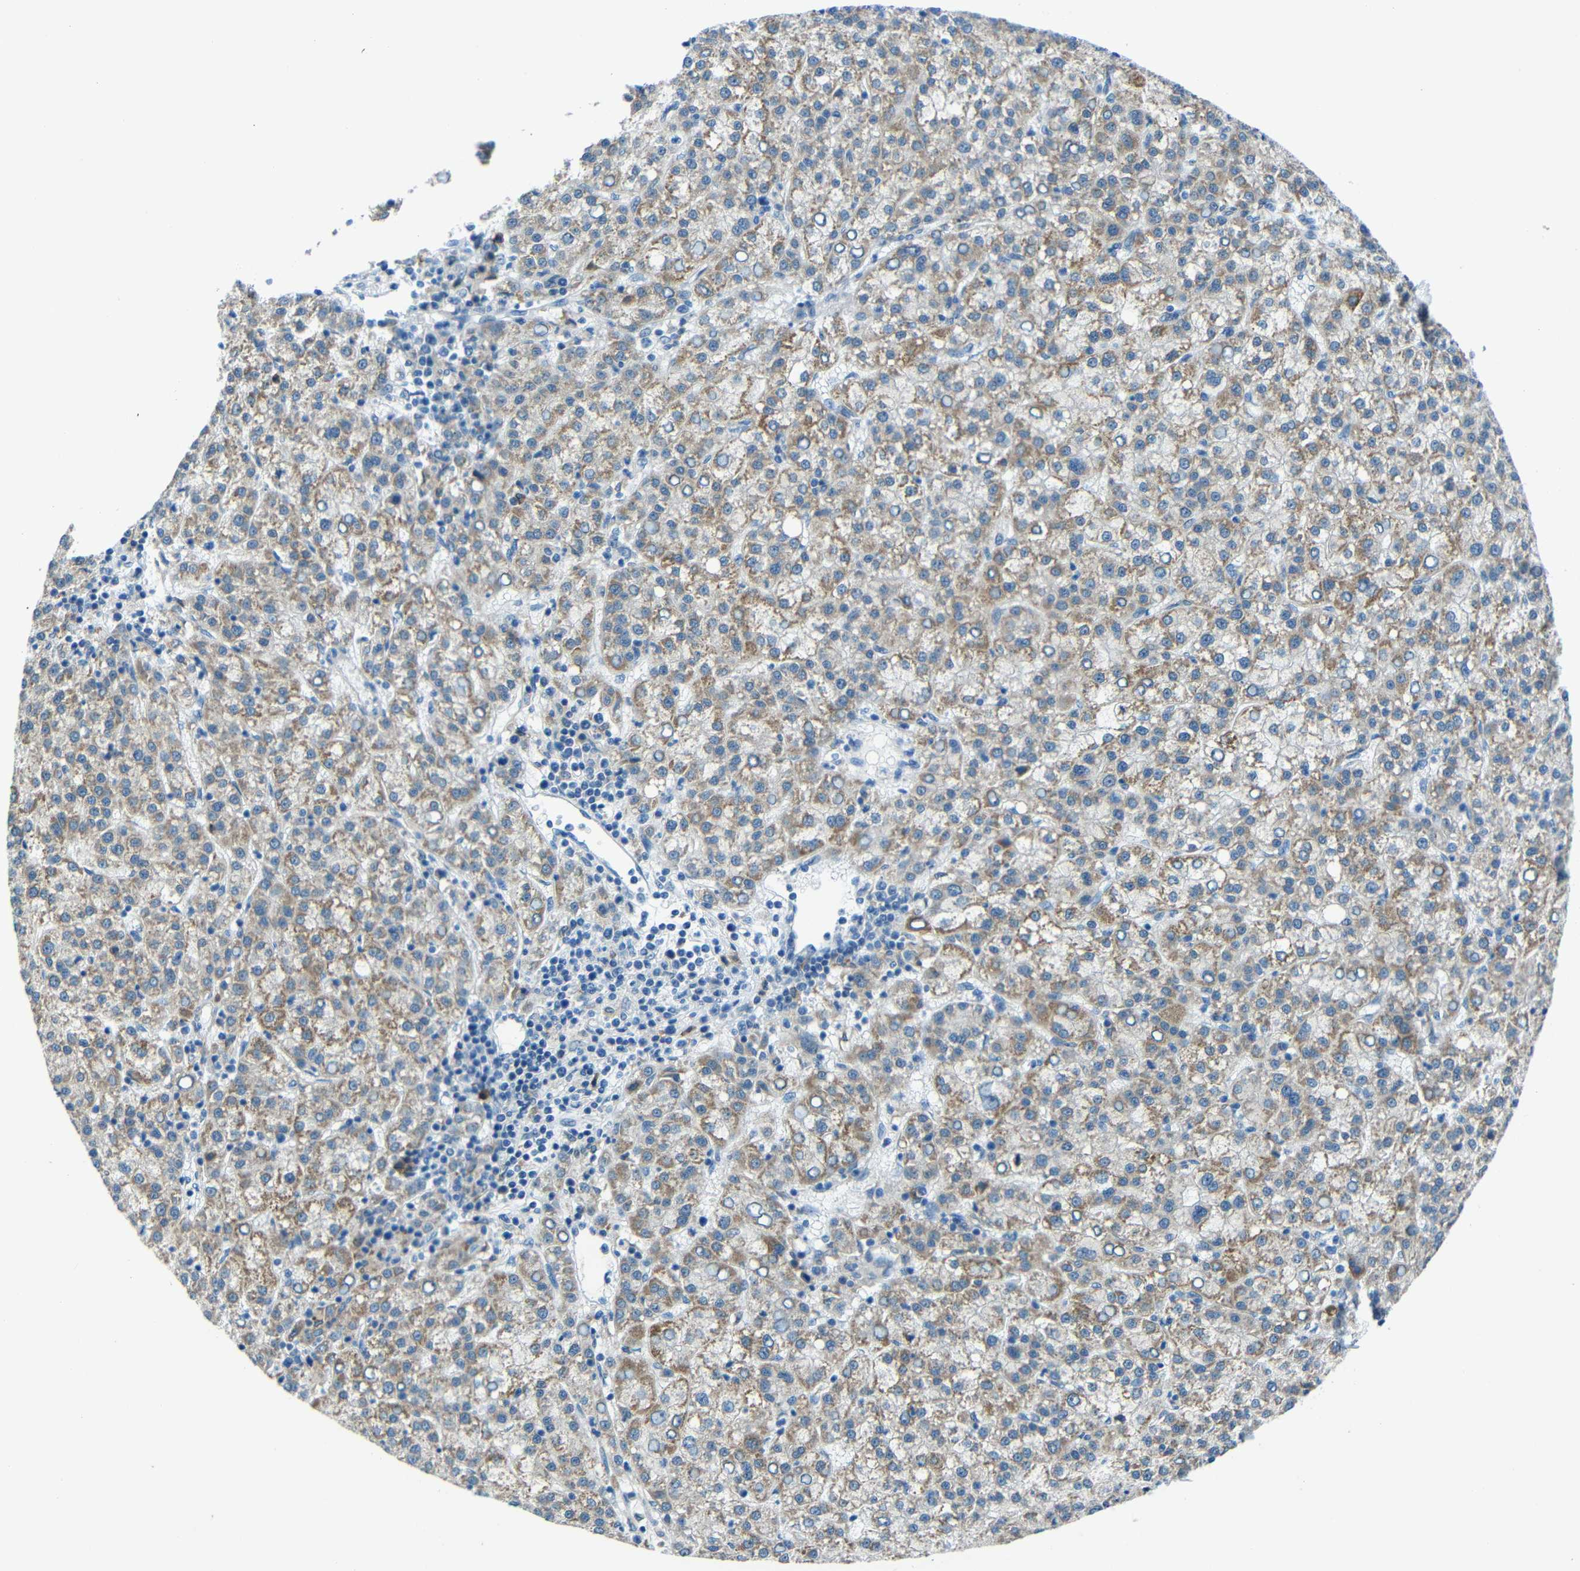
{"staining": {"intensity": "moderate", "quantity": "25%-75%", "location": "cytoplasmic/membranous"}, "tissue": "liver cancer", "cell_type": "Tumor cells", "image_type": "cancer", "snomed": [{"axis": "morphology", "description": "Carcinoma, Hepatocellular, NOS"}, {"axis": "topography", "description": "Liver"}], "caption": "A brown stain highlights moderate cytoplasmic/membranous expression of a protein in human hepatocellular carcinoma (liver) tumor cells. (DAB IHC, brown staining for protein, blue staining for nuclei).", "gene": "ANKRD22", "patient": {"sex": "female", "age": 58}}